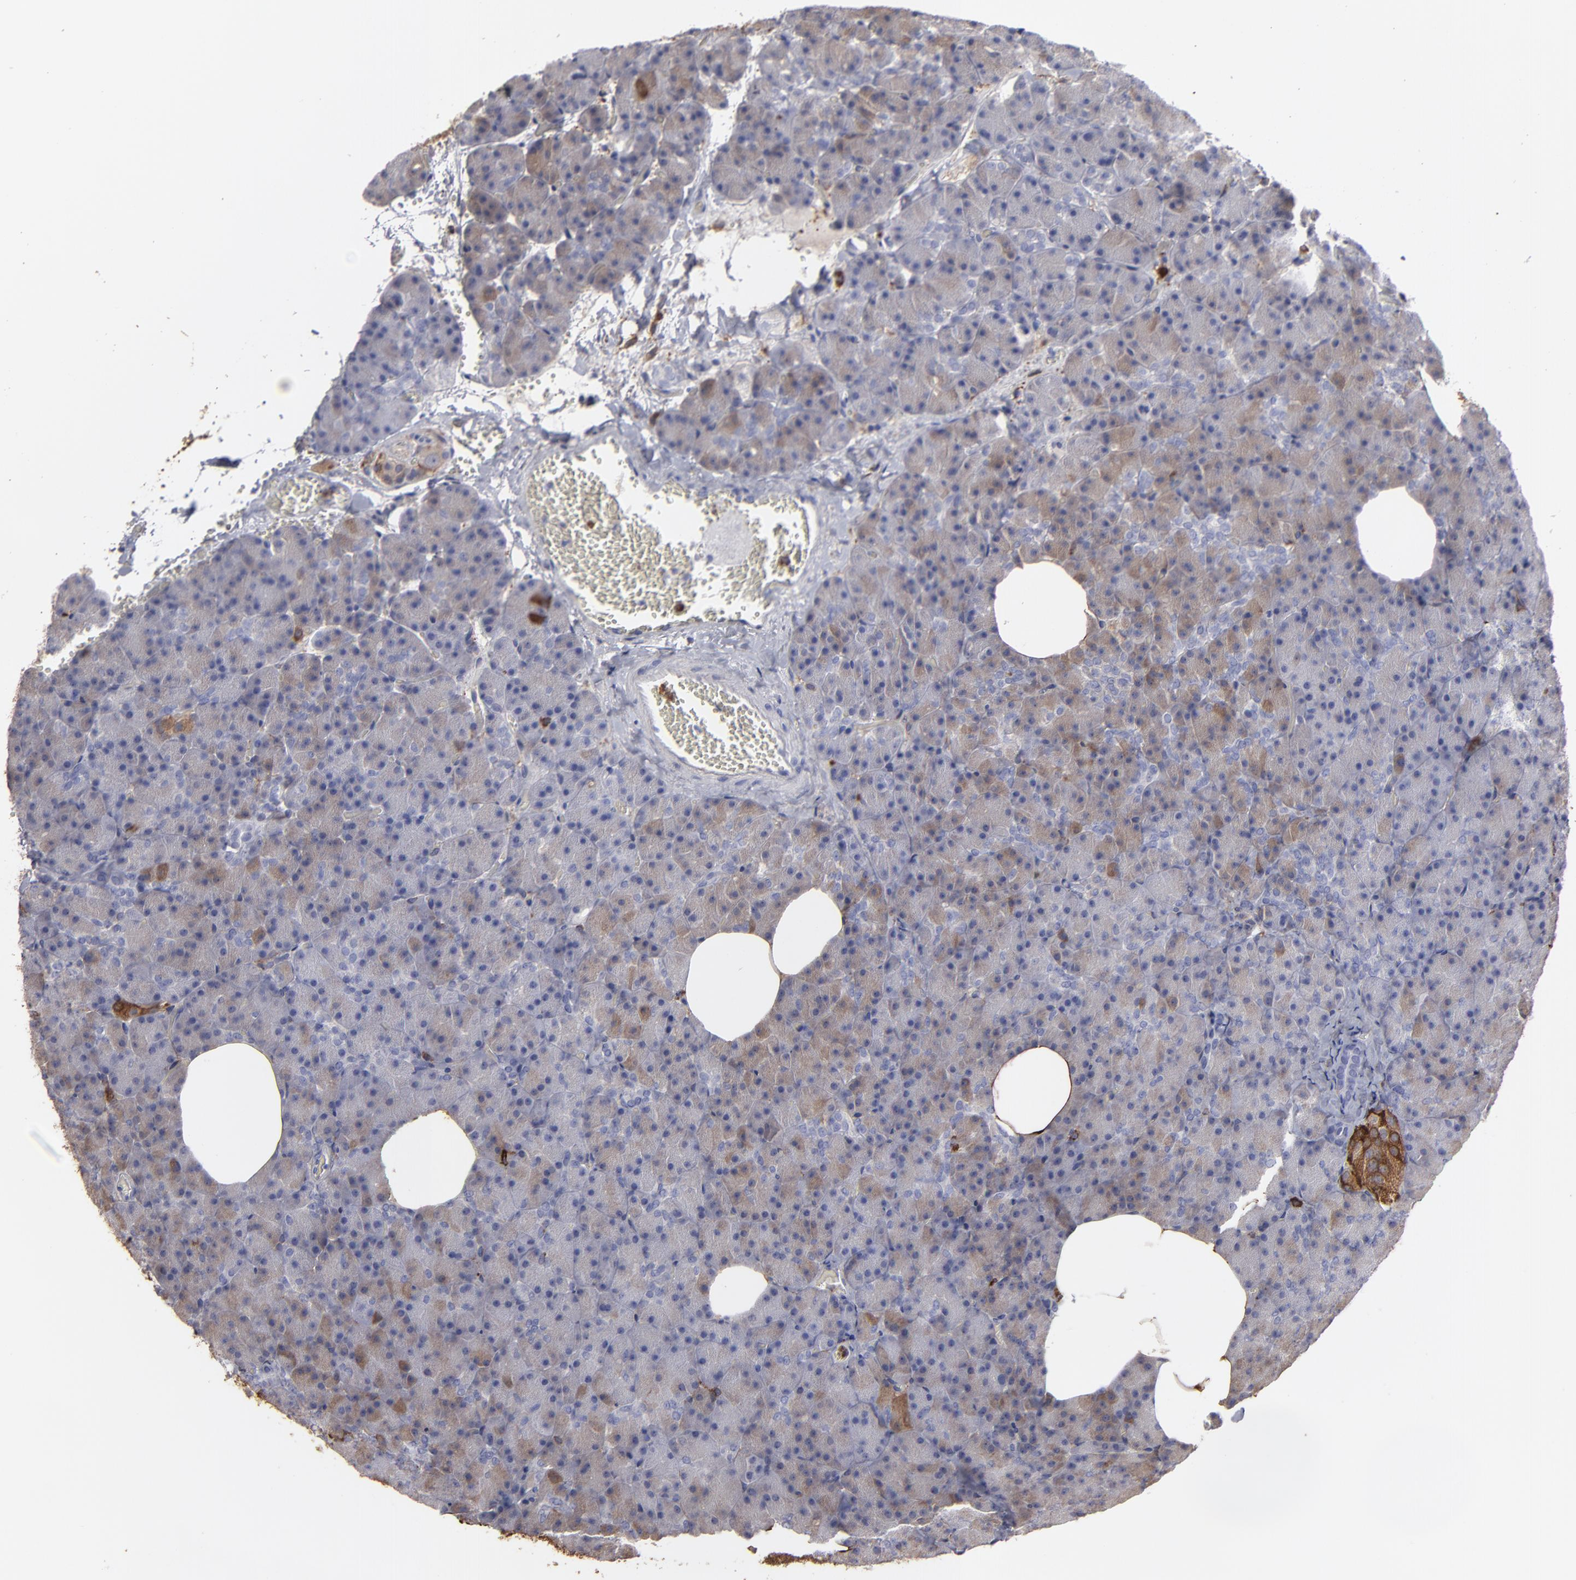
{"staining": {"intensity": "weak", "quantity": ">75%", "location": "cytoplasmic/membranous"}, "tissue": "carcinoid", "cell_type": "Tumor cells", "image_type": "cancer", "snomed": [{"axis": "morphology", "description": "Normal tissue, NOS"}, {"axis": "morphology", "description": "Carcinoid, malignant, NOS"}, {"axis": "topography", "description": "Pancreas"}], "caption": "A brown stain highlights weak cytoplasmic/membranous staining of a protein in carcinoid tumor cells.", "gene": "ODC1", "patient": {"sex": "female", "age": 35}}